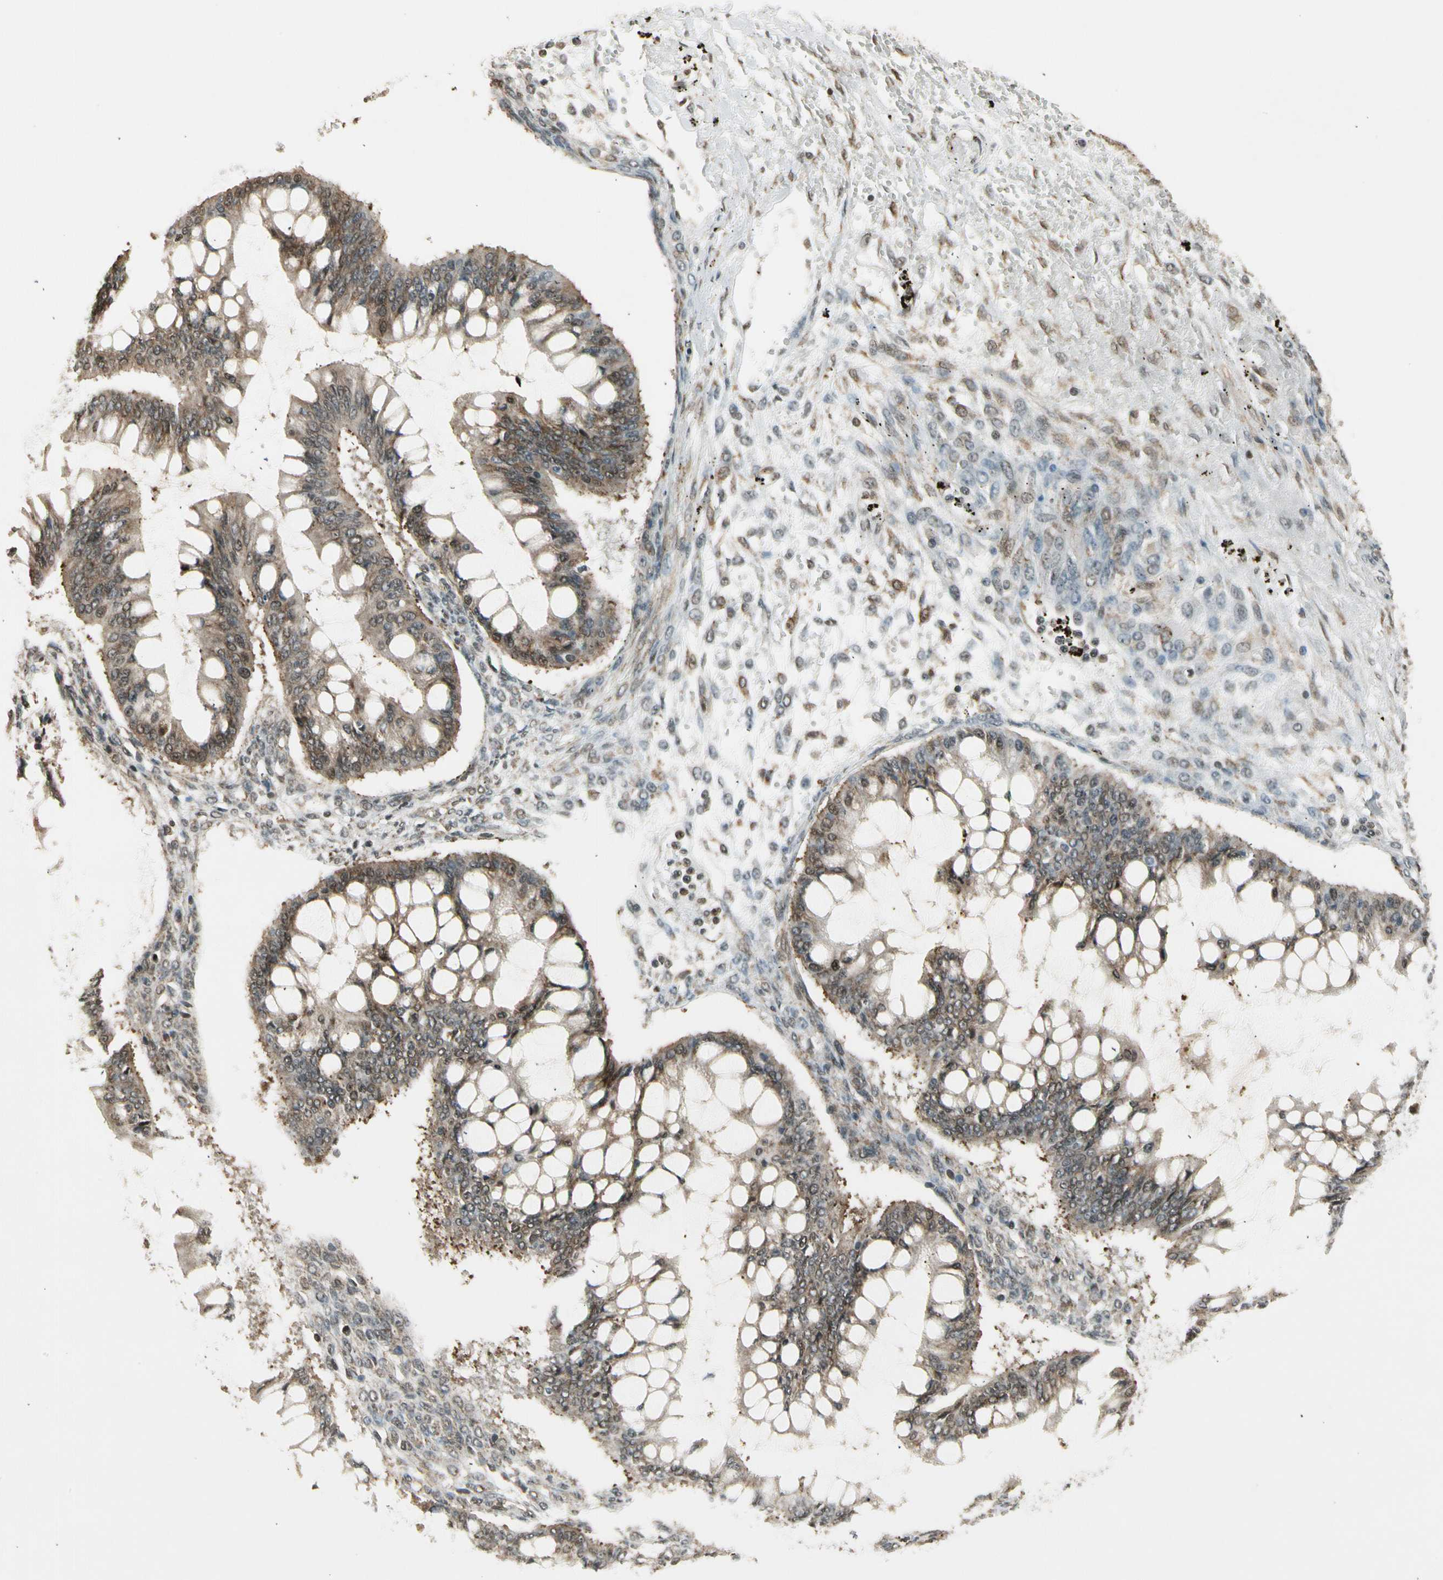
{"staining": {"intensity": "moderate", "quantity": "25%-75%", "location": "cytoplasmic/membranous"}, "tissue": "ovarian cancer", "cell_type": "Tumor cells", "image_type": "cancer", "snomed": [{"axis": "morphology", "description": "Cystadenocarcinoma, mucinous, NOS"}, {"axis": "topography", "description": "Ovary"}], "caption": "Protein expression analysis of human ovarian cancer (mucinous cystadenocarcinoma) reveals moderate cytoplasmic/membranous expression in approximately 25%-75% of tumor cells.", "gene": "SMN2", "patient": {"sex": "female", "age": 73}}